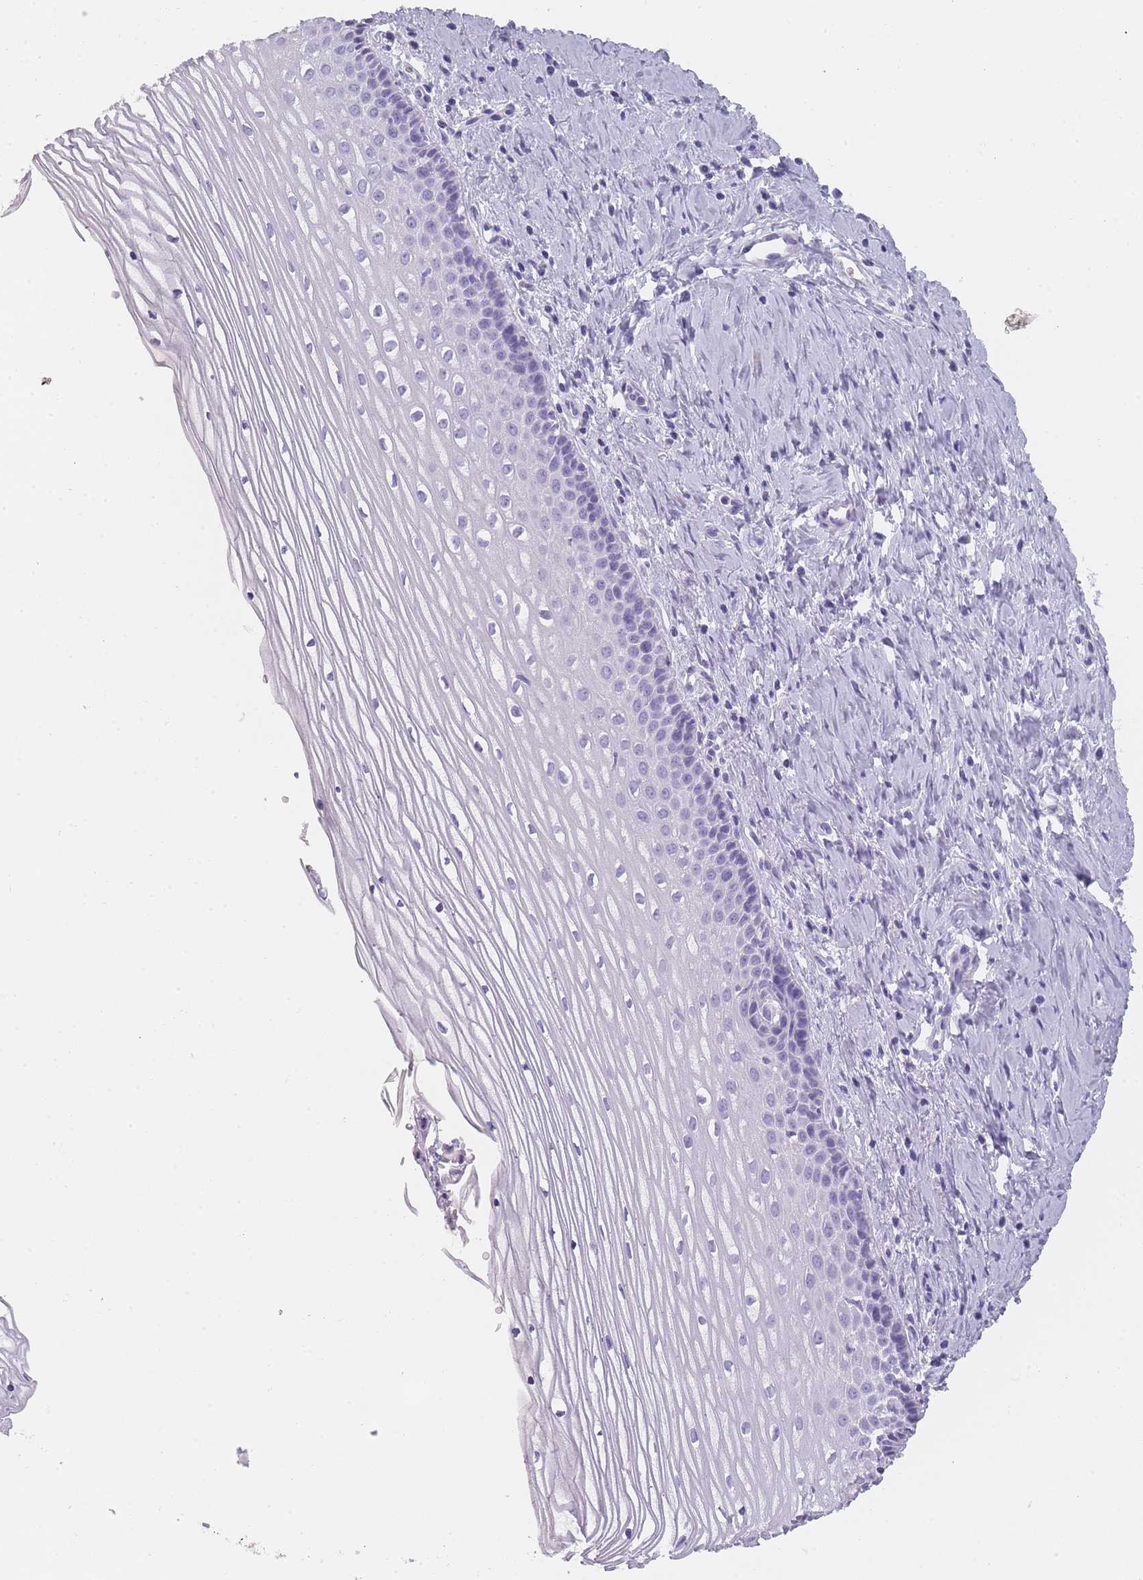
{"staining": {"intensity": "negative", "quantity": "none", "location": "none"}, "tissue": "cervix", "cell_type": "Glandular cells", "image_type": "normal", "snomed": [{"axis": "morphology", "description": "Normal tissue, NOS"}, {"axis": "topography", "description": "Cervix"}], "caption": "Immunohistochemical staining of normal cervix displays no significant staining in glandular cells. (Stains: DAB IHC with hematoxylin counter stain, Microscopy: brightfield microscopy at high magnification).", "gene": "TCP11X1", "patient": {"sex": "female", "age": 47}}